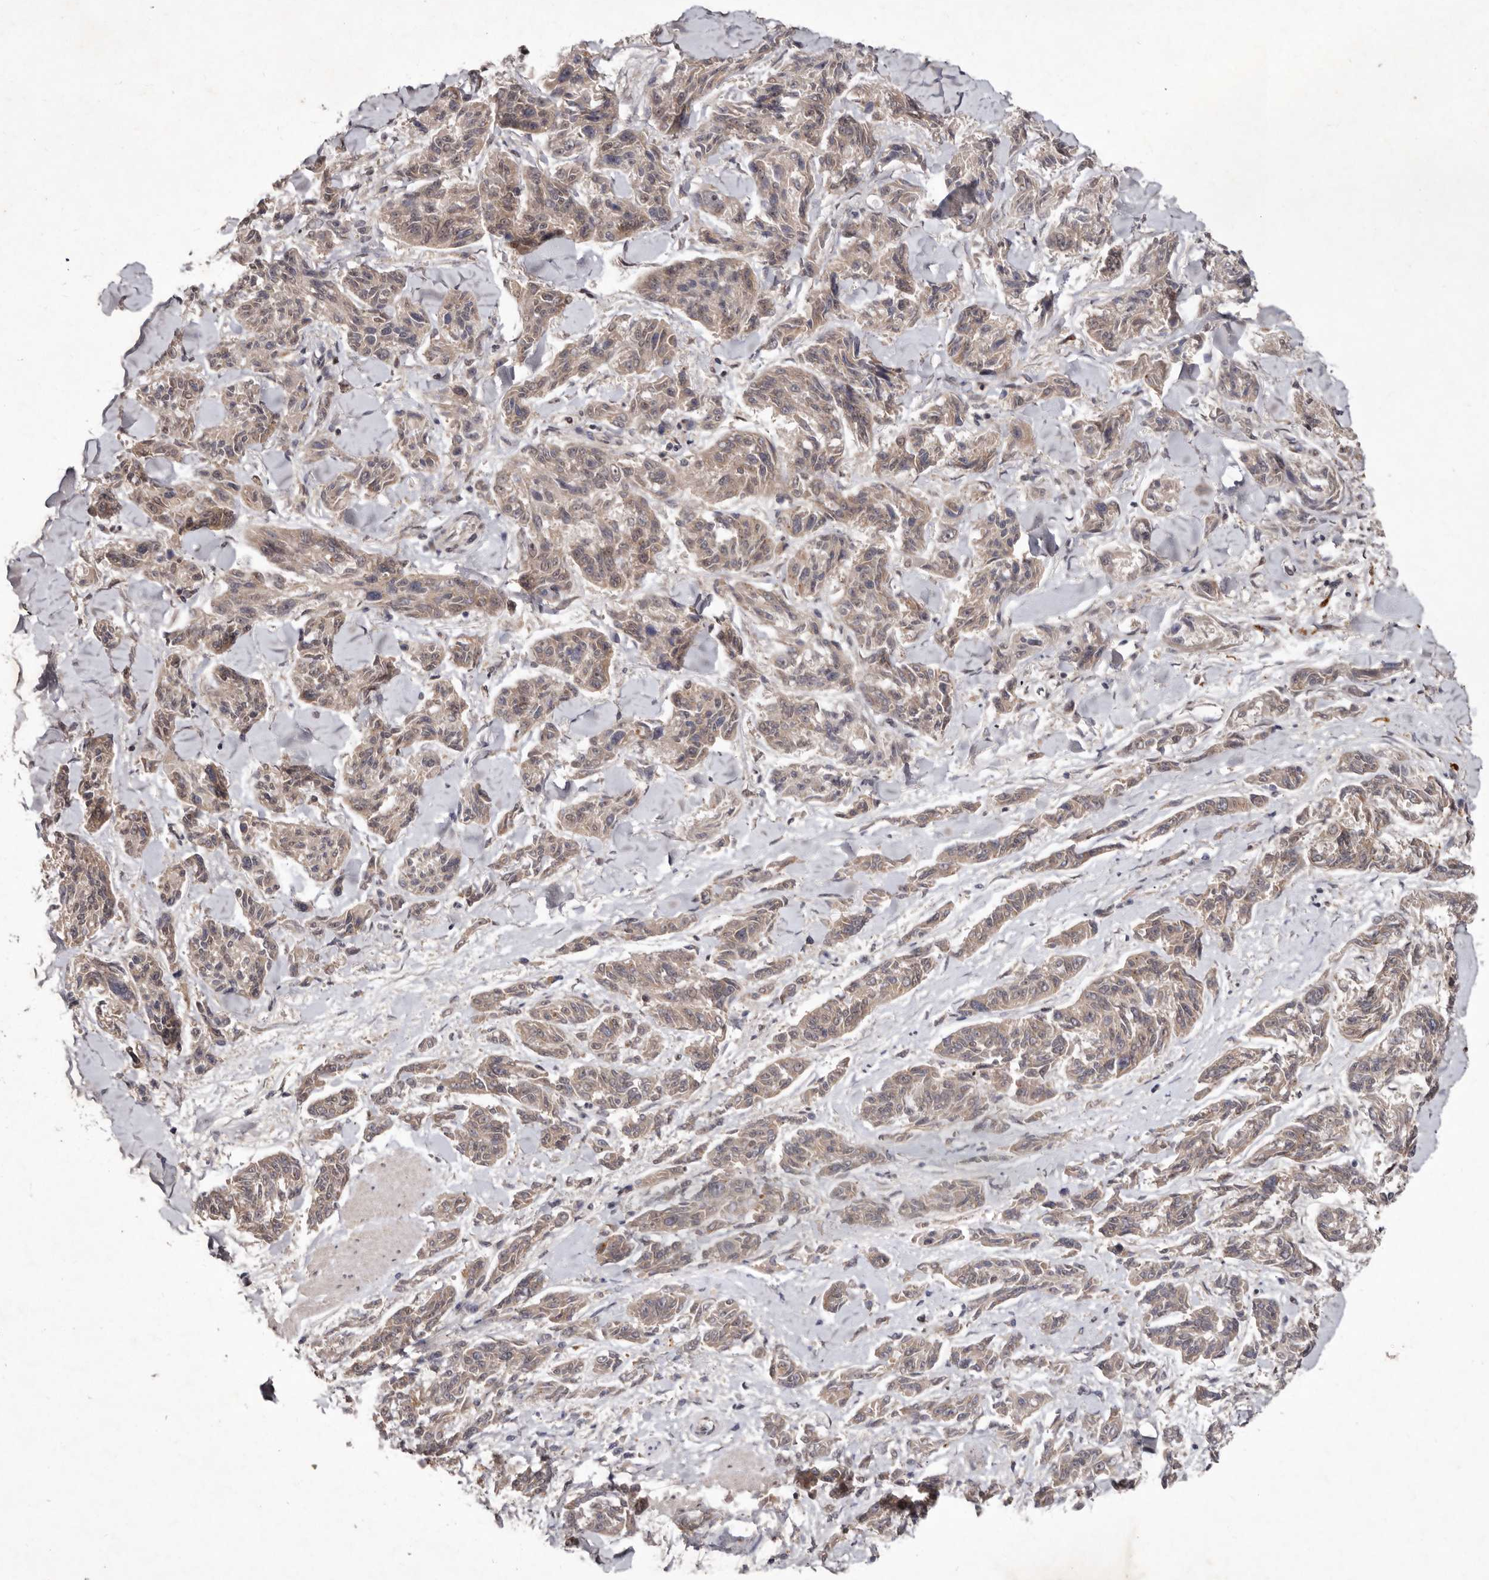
{"staining": {"intensity": "moderate", "quantity": ">75%", "location": "cytoplasmic/membranous,nuclear"}, "tissue": "melanoma", "cell_type": "Tumor cells", "image_type": "cancer", "snomed": [{"axis": "morphology", "description": "Malignant melanoma, NOS"}, {"axis": "topography", "description": "Skin"}], "caption": "Moderate cytoplasmic/membranous and nuclear positivity is seen in about >75% of tumor cells in melanoma.", "gene": "ABL1", "patient": {"sex": "male", "age": 53}}